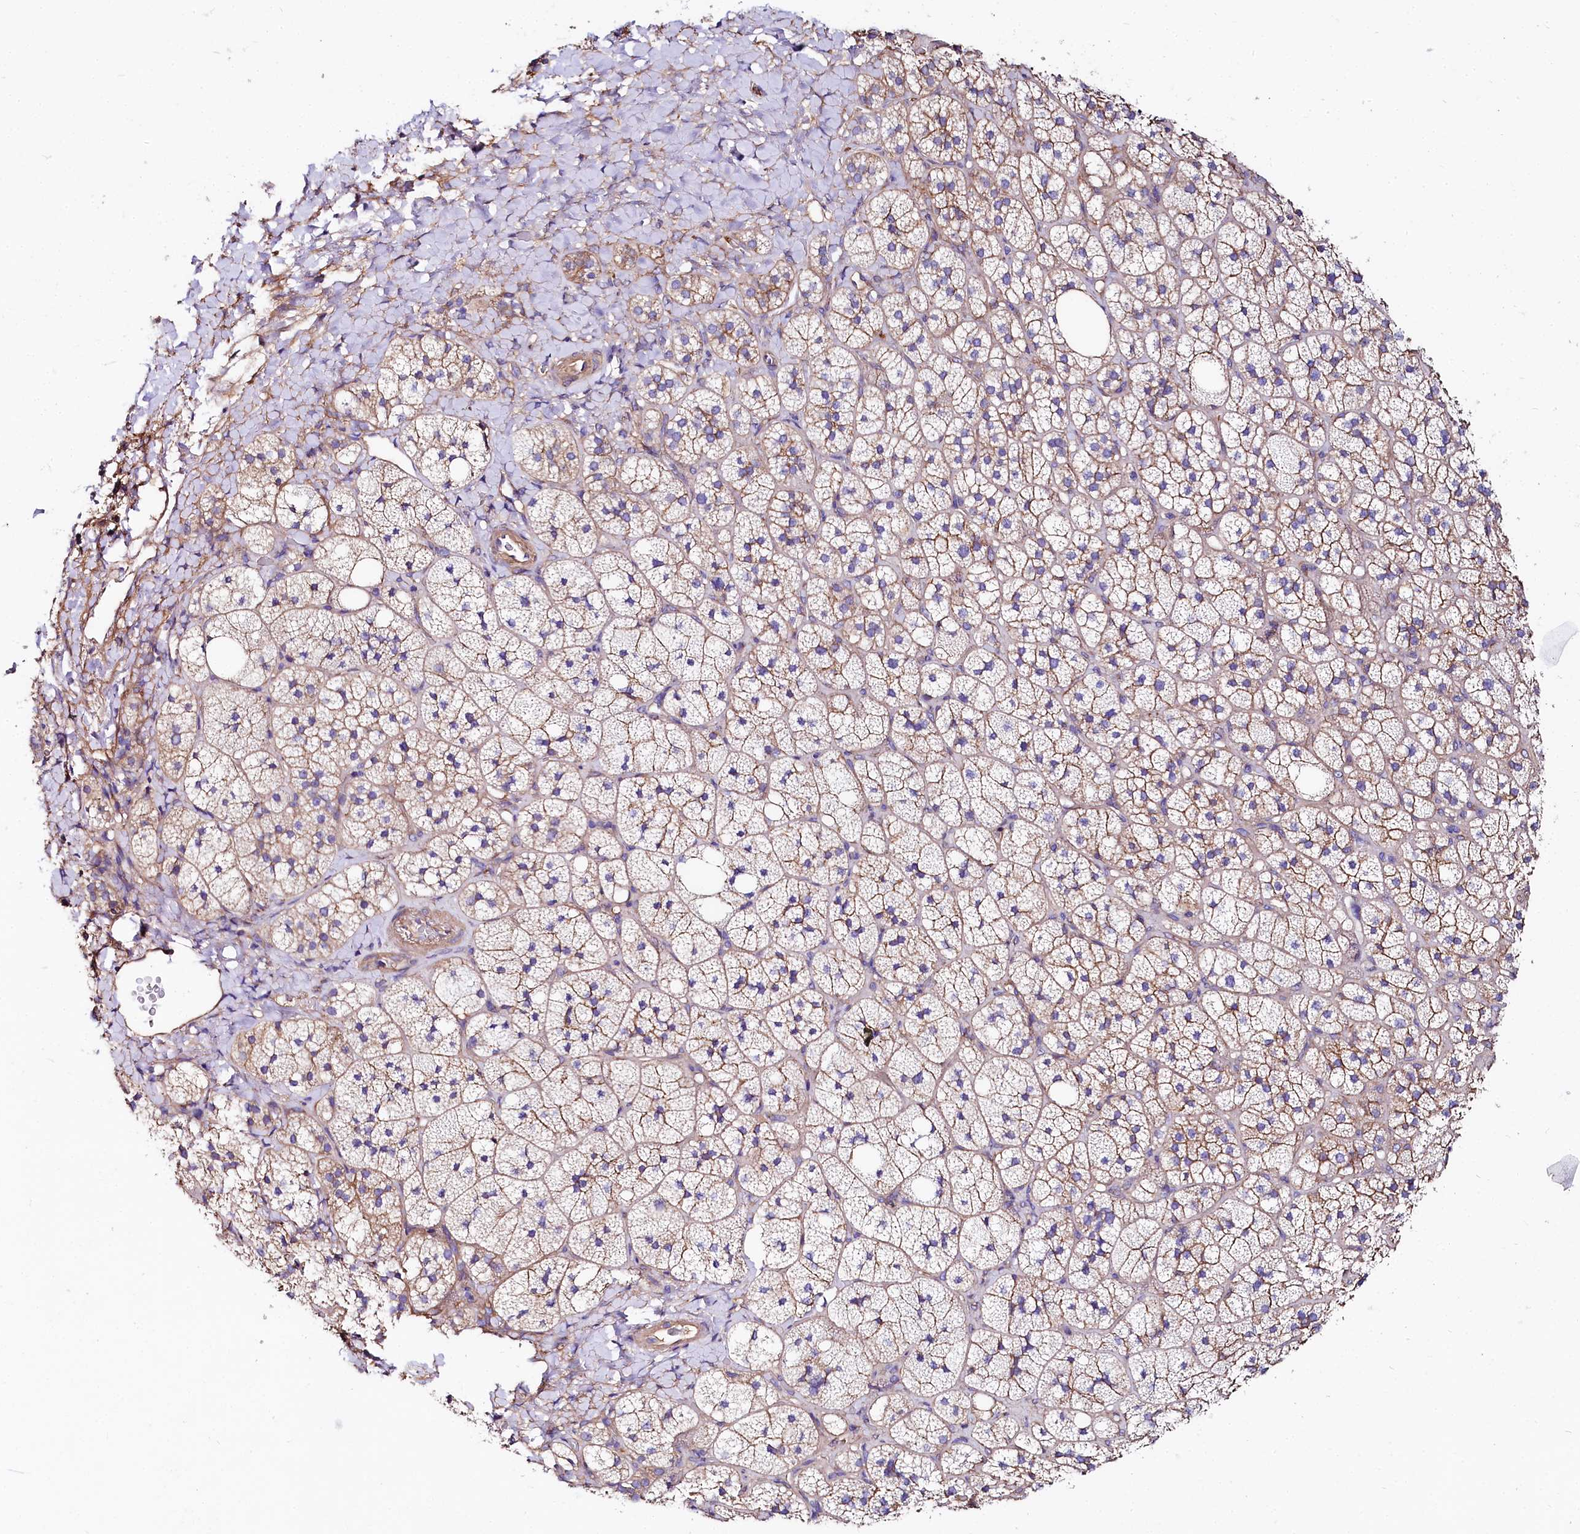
{"staining": {"intensity": "moderate", "quantity": ">75%", "location": "cytoplasmic/membranous"}, "tissue": "adrenal gland", "cell_type": "Glandular cells", "image_type": "normal", "snomed": [{"axis": "morphology", "description": "Normal tissue, NOS"}, {"axis": "topography", "description": "Adrenal gland"}], "caption": "Unremarkable adrenal gland demonstrates moderate cytoplasmic/membranous expression in approximately >75% of glandular cells (DAB = brown stain, brightfield microscopy at high magnification)..", "gene": "FCHSD2", "patient": {"sex": "male", "age": 61}}